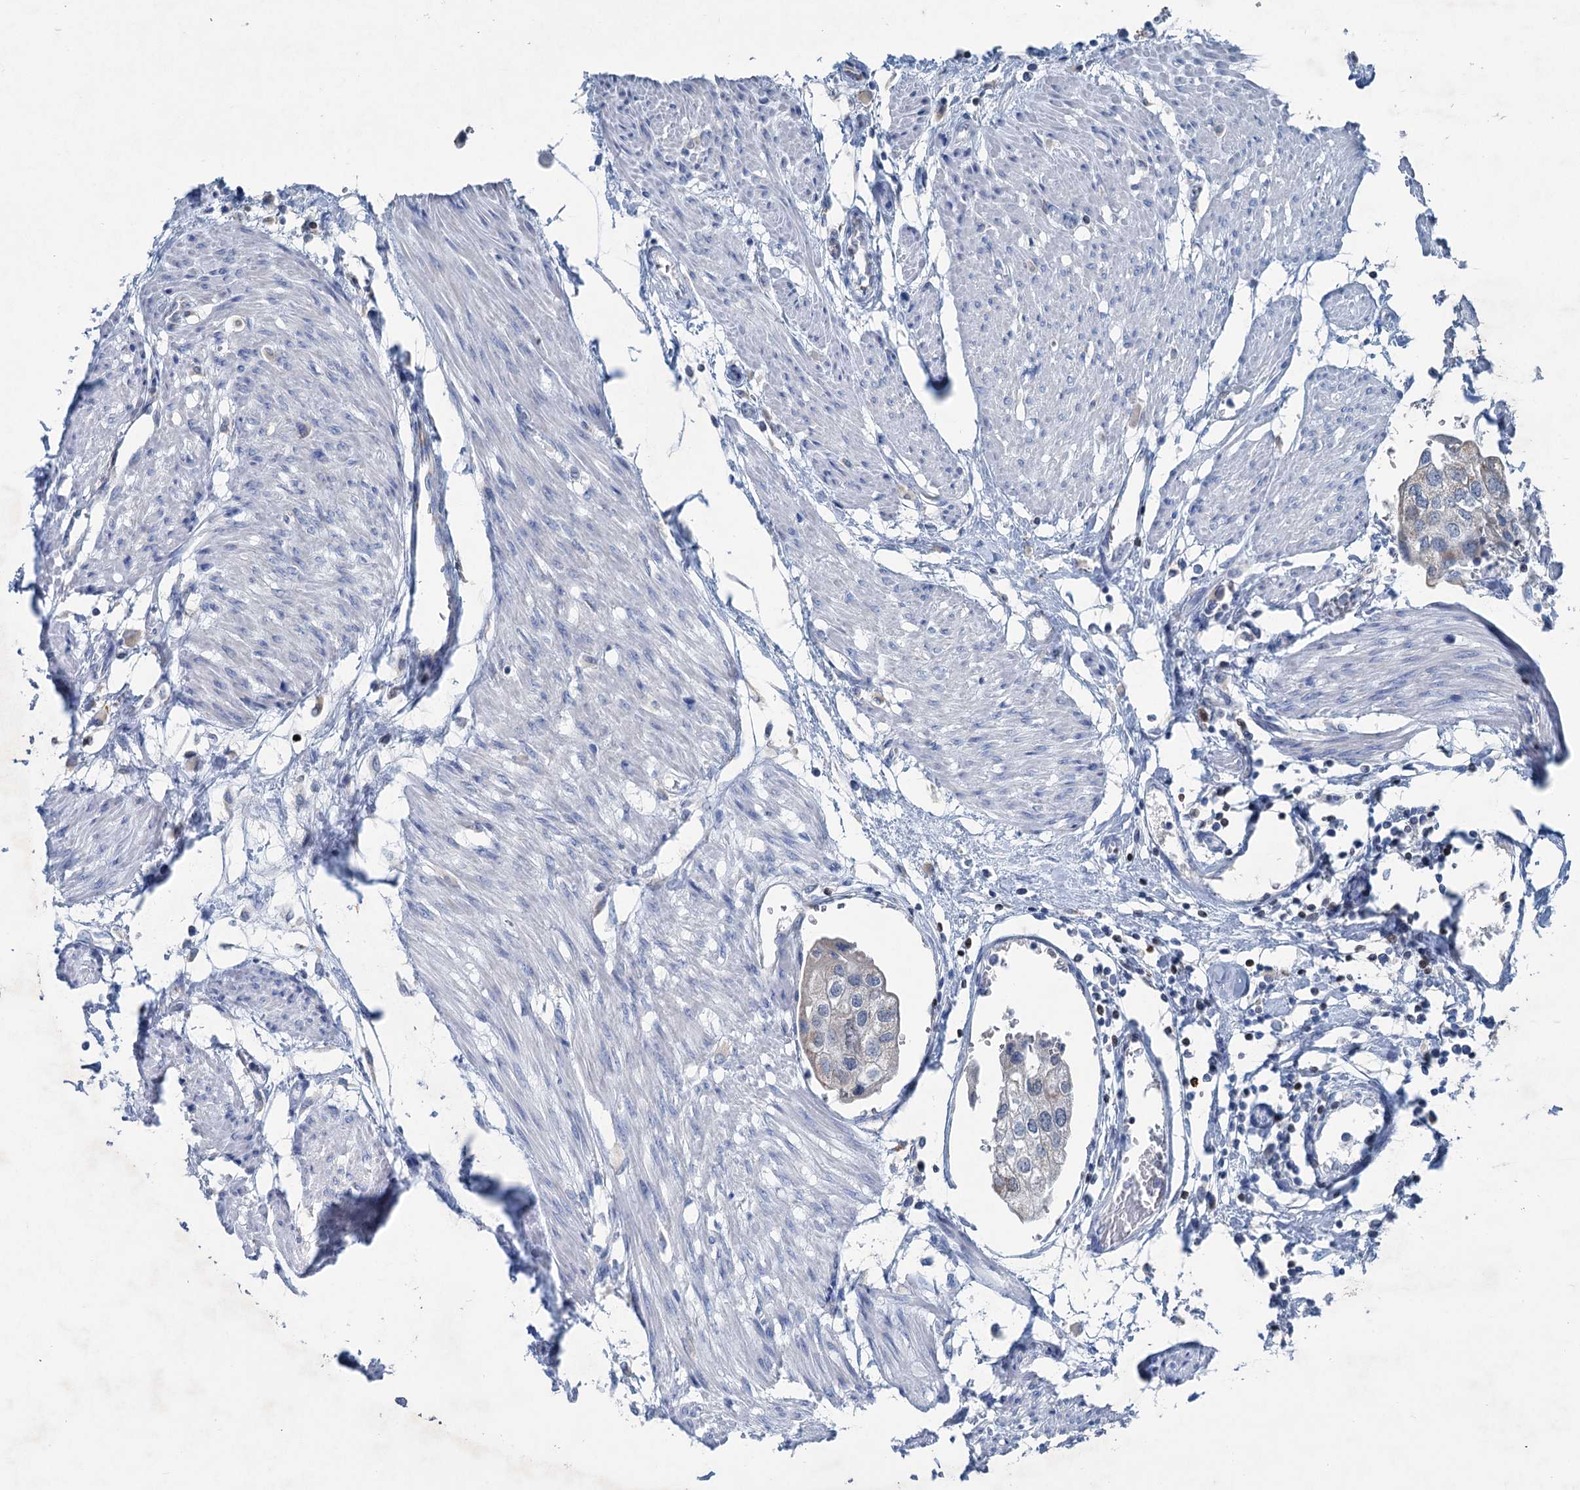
{"staining": {"intensity": "moderate", "quantity": "25%-75%", "location": "nuclear"}, "tissue": "urothelial cancer", "cell_type": "Tumor cells", "image_type": "cancer", "snomed": [{"axis": "morphology", "description": "Urothelial carcinoma, High grade"}, {"axis": "topography", "description": "Urinary bladder"}], "caption": "High-power microscopy captured an immunohistochemistry (IHC) image of urothelial cancer, revealing moderate nuclear staining in about 25%-75% of tumor cells.", "gene": "ELP4", "patient": {"sex": "male", "age": 64}}